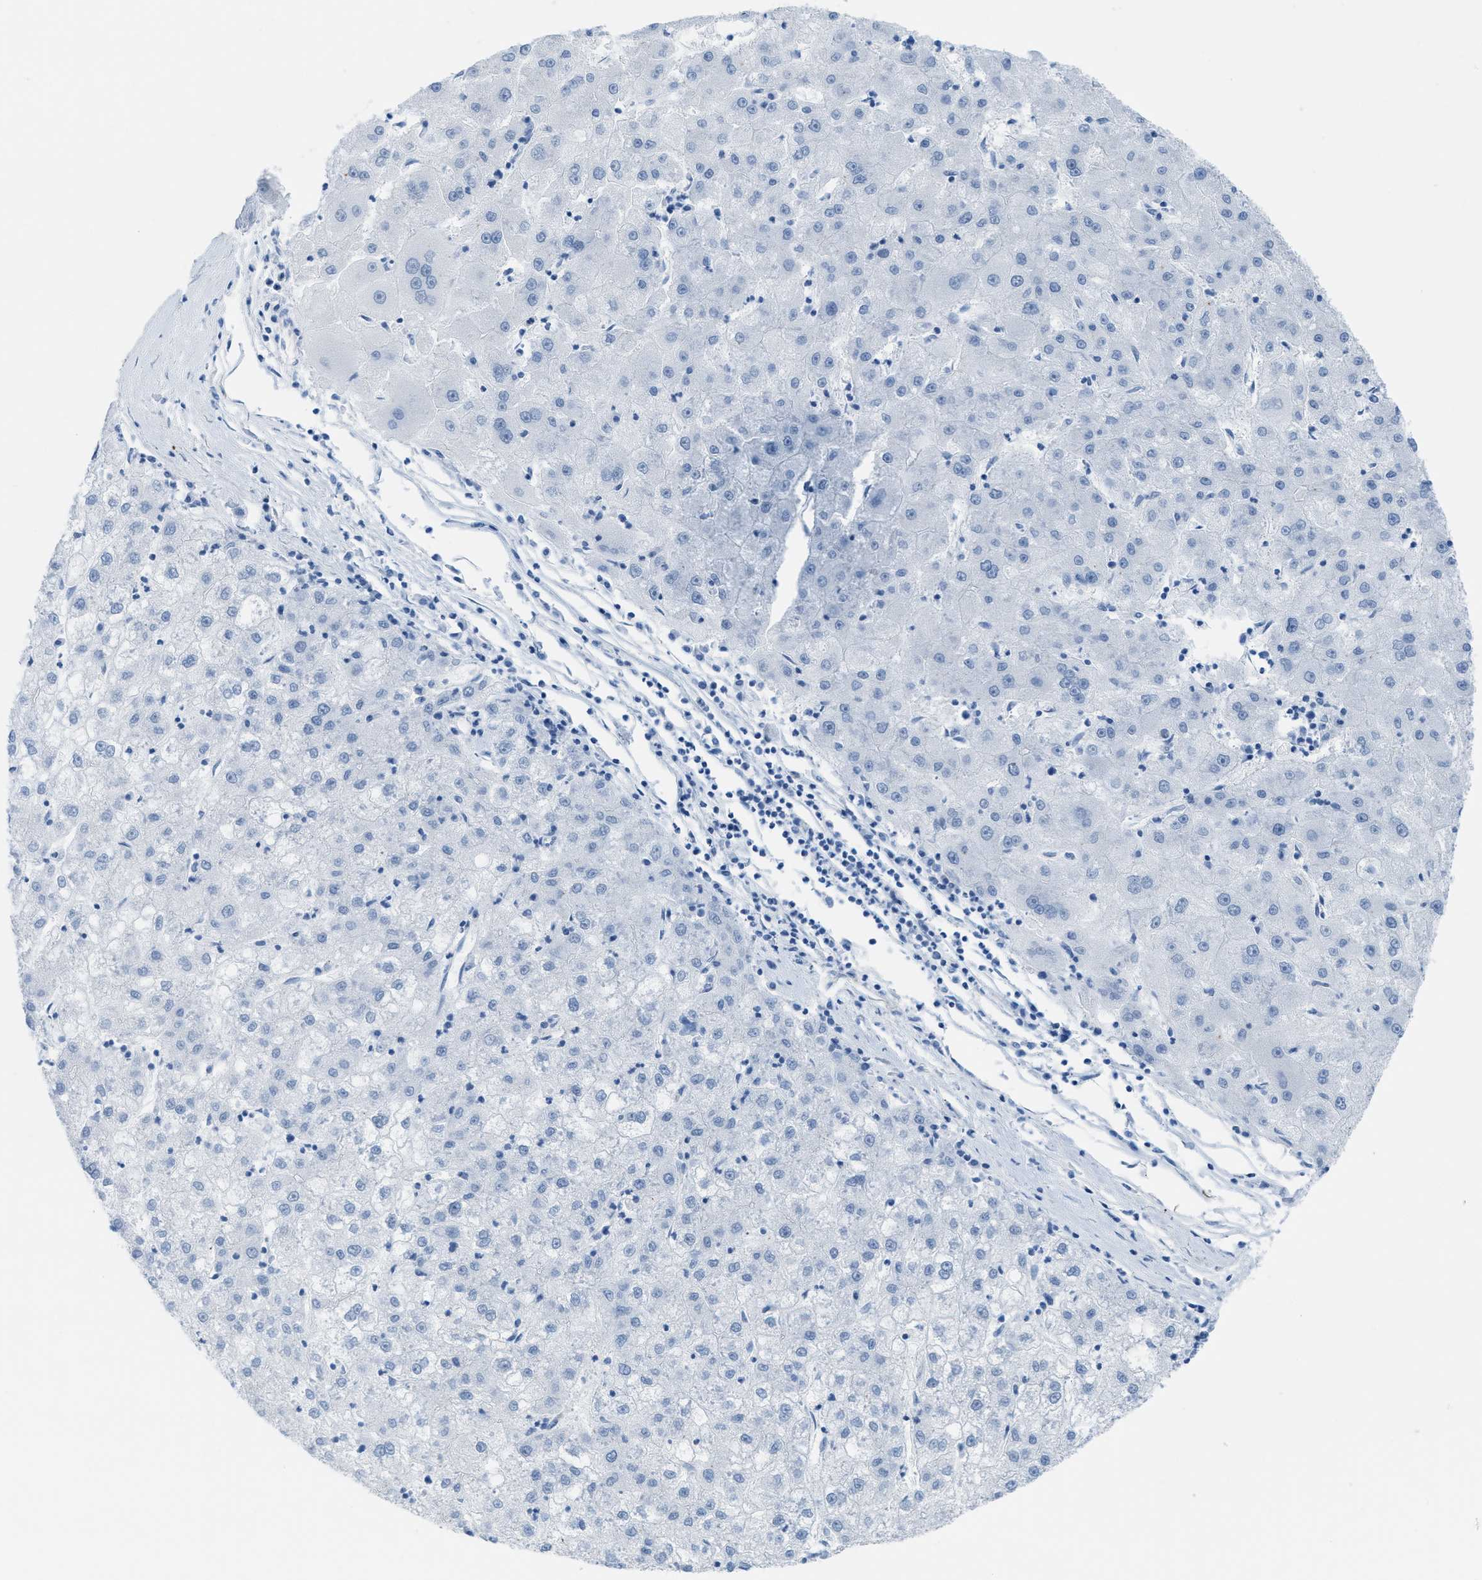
{"staining": {"intensity": "negative", "quantity": "none", "location": "none"}, "tissue": "liver cancer", "cell_type": "Tumor cells", "image_type": "cancer", "snomed": [{"axis": "morphology", "description": "Carcinoma, Hepatocellular, NOS"}, {"axis": "topography", "description": "Liver"}], "caption": "Immunohistochemistry photomicrograph of liver hepatocellular carcinoma stained for a protein (brown), which shows no expression in tumor cells.", "gene": "SLC12A1", "patient": {"sex": "male", "age": 72}}